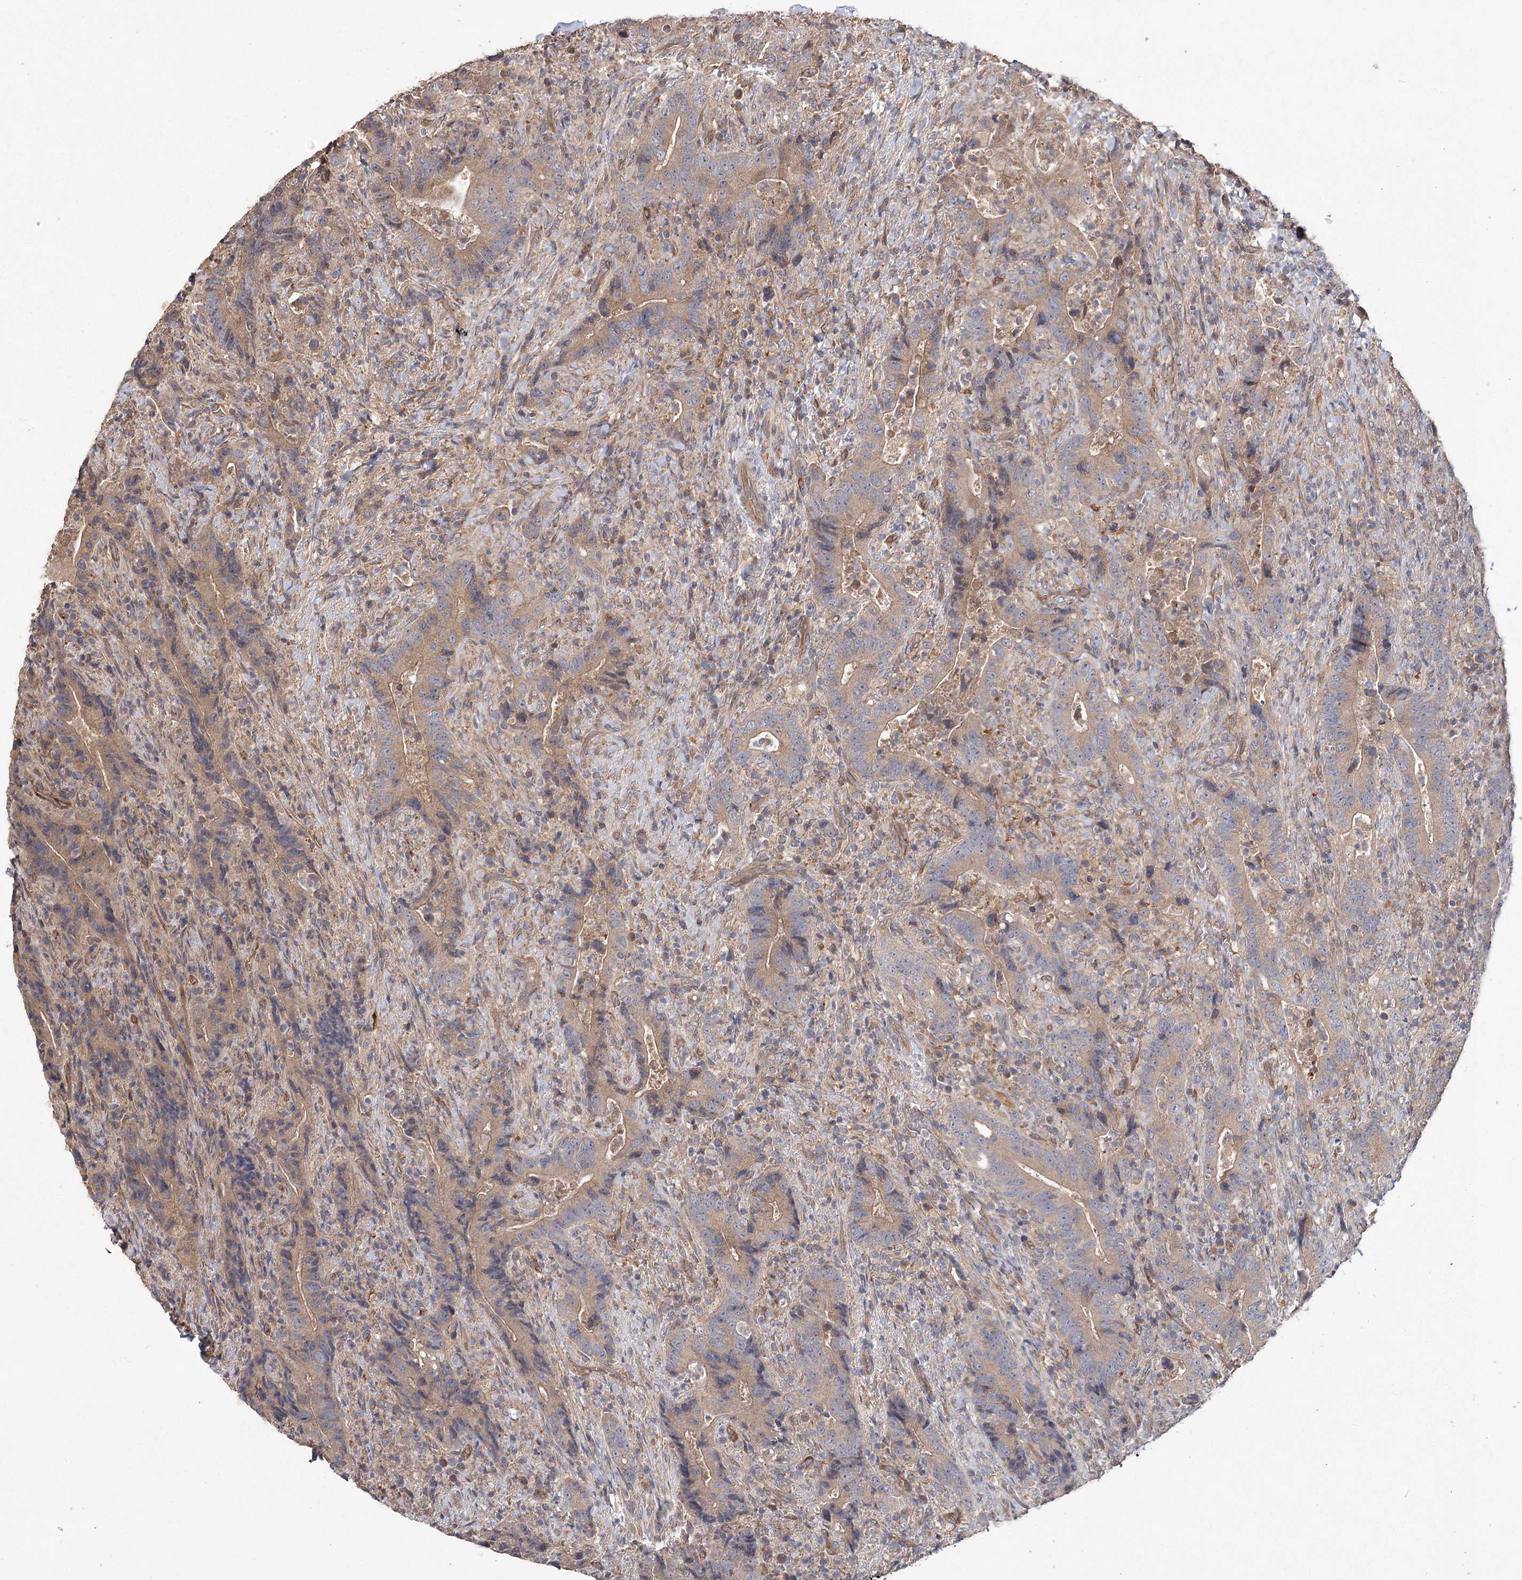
{"staining": {"intensity": "weak", "quantity": "<25%", "location": "cytoplasmic/membranous"}, "tissue": "colorectal cancer", "cell_type": "Tumor cells", "image_type": "cancer", "snomed": [{"axis": "morphology", "description": "Adenocarcinoma, NOS"}, {"axis": "topography", "description": "Colon"}], "caption": "Adenocarcinoma (colorectal) was stained to show a protein in brown. There is no significant expression in tumor cells. (DAB (3,3'-diaminobenzidine) IHC with hematoxylin counter stain).", "gene": "RIN2", "patient": {"sex": "female", "age": 75}}